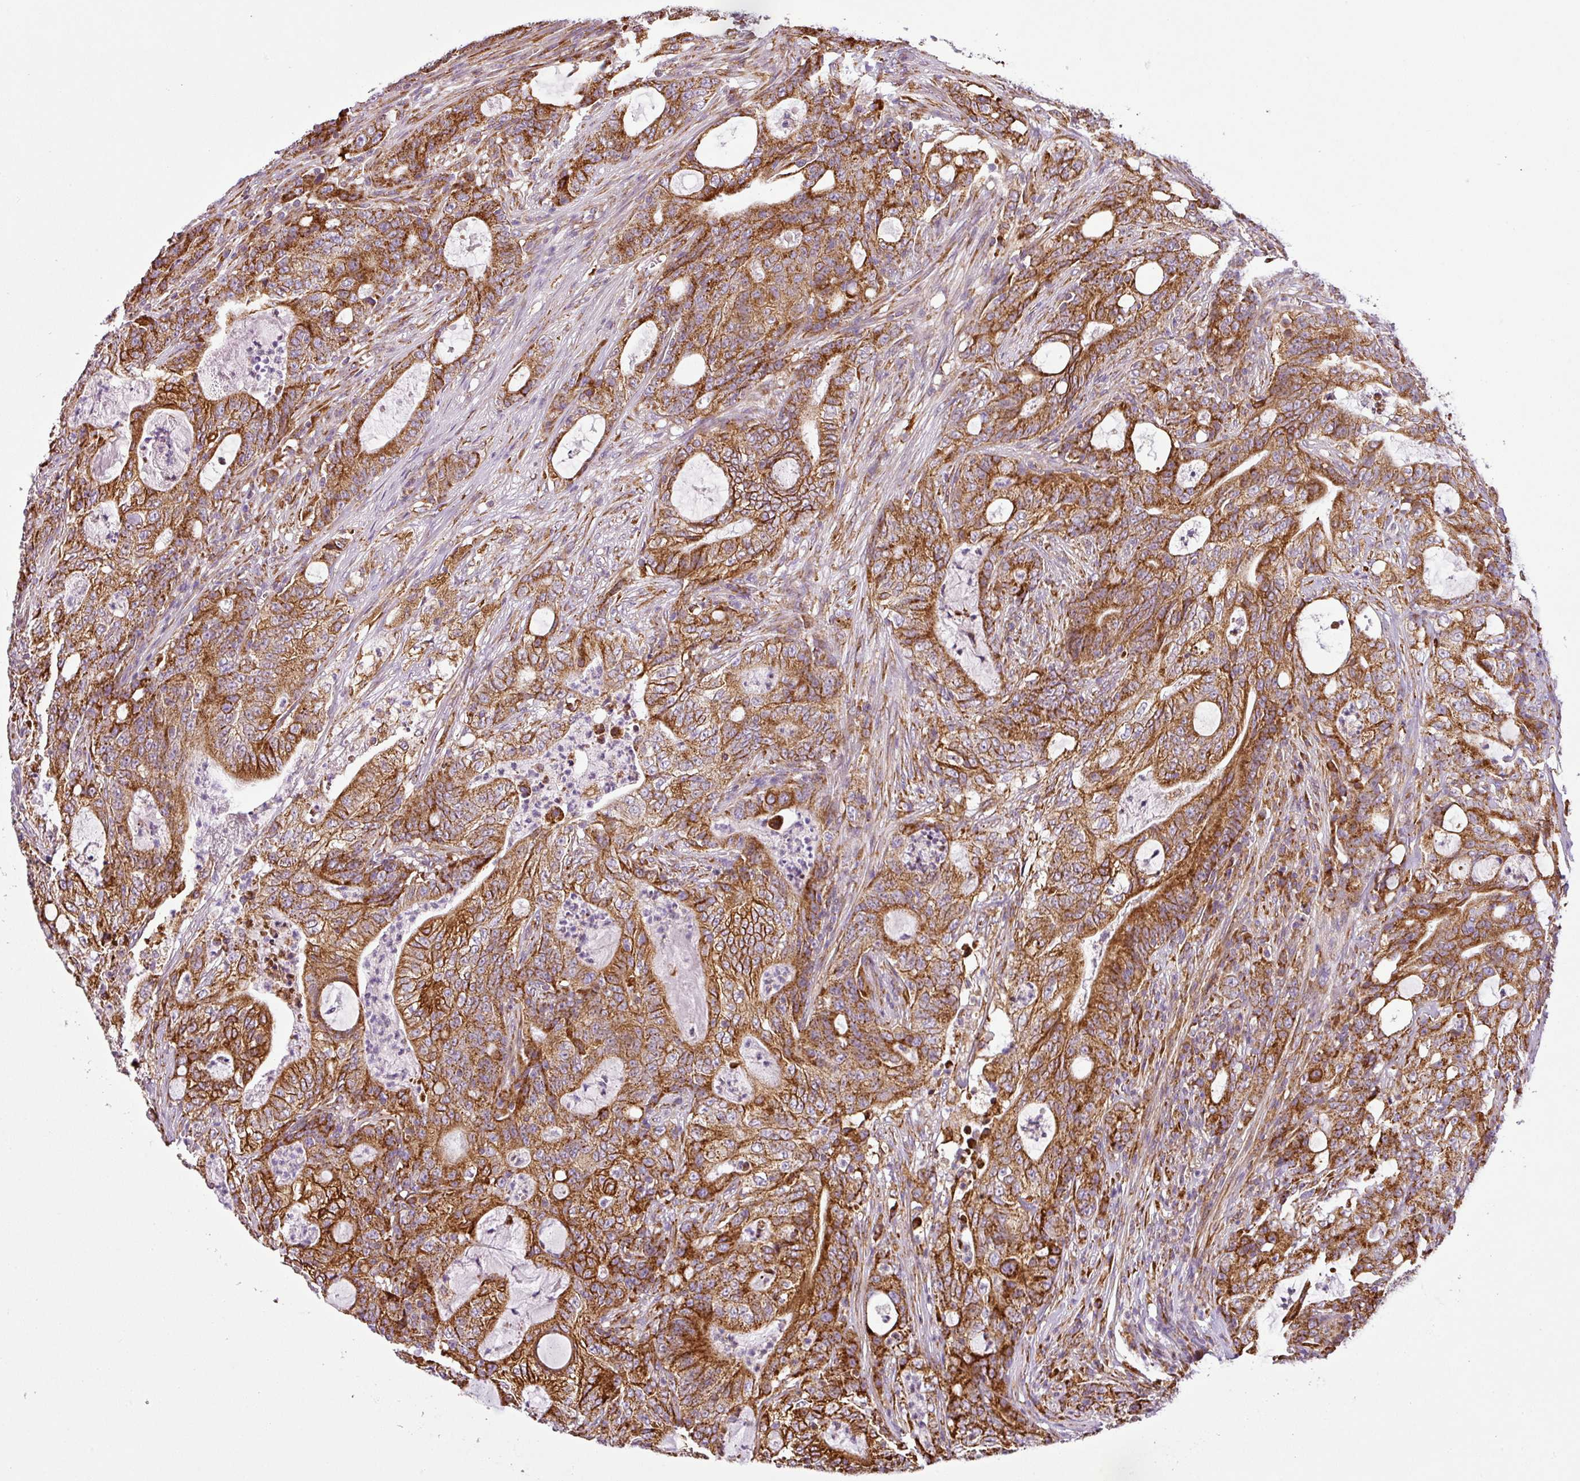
{"staining": {"intensity": "strong", "quantity": ">75%", "location": "cytoplasmic/membranous"}, "tissue": "colorectal cancer", "cell_type": "Tumor cells", "image_type": "cancer", "snomed": [{"axis": "morphology", "description": "Adenocarcinoma, NOS"}, {"axis": "topography", "description": "Colon"}], "caption": "Immunohistochemical staining of human colorectal cancer exhibits strong cytoplasmic/membranous protein positivity in approximately >75% of tumor cells.", "gene": "ANKRD18A", "patient": {"sex": "male", "age": 83}}